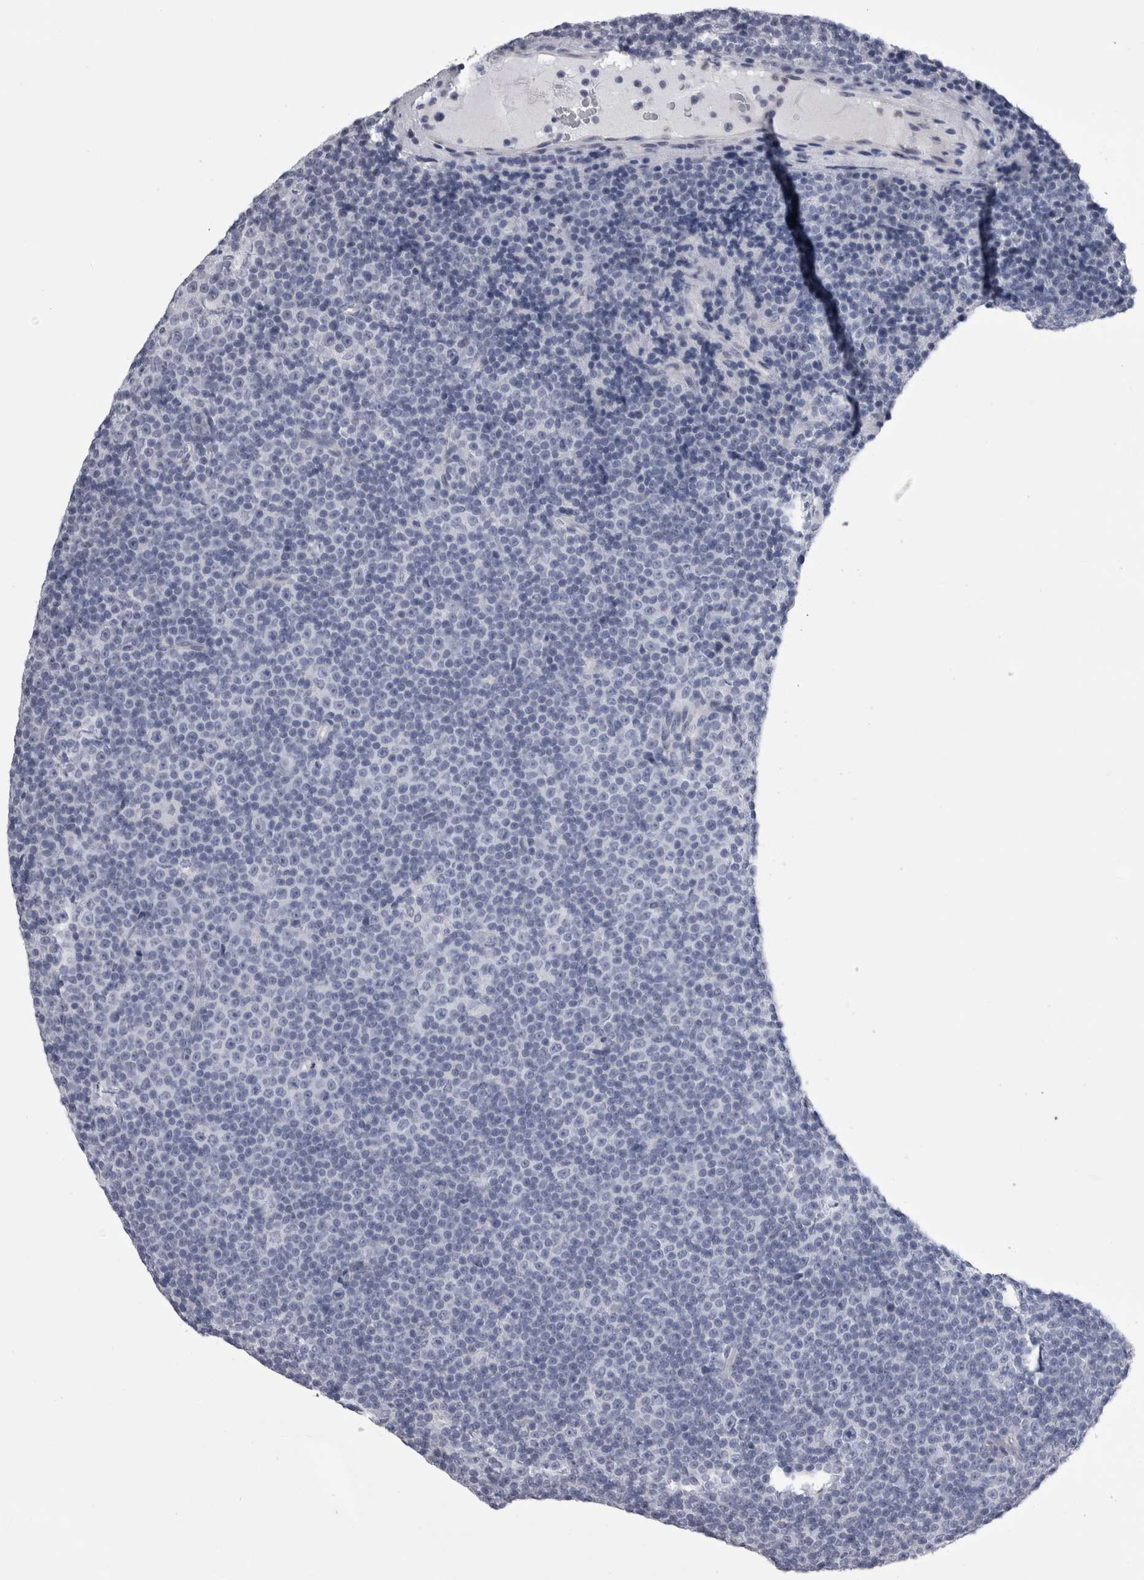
{"staining": {"intensity": "negative", "quantity": "none", "location": "none"}, "tissue": "lymphoma", "cell_type": "Tumor cells", "image_type": "cancer", "snomed": [{"axis": "morphology", "description": "Malignant lymphoma, non-Hodgkin's type, Low grade"}, {"axis": "topography", "description": "Lymph node"}], "caption": "Human lymphoma stained for a protein using IHC shows no positivity in tumor cells.", "gene": "ALDH8A1", "patient": {"sex": "female", "age": 67}}